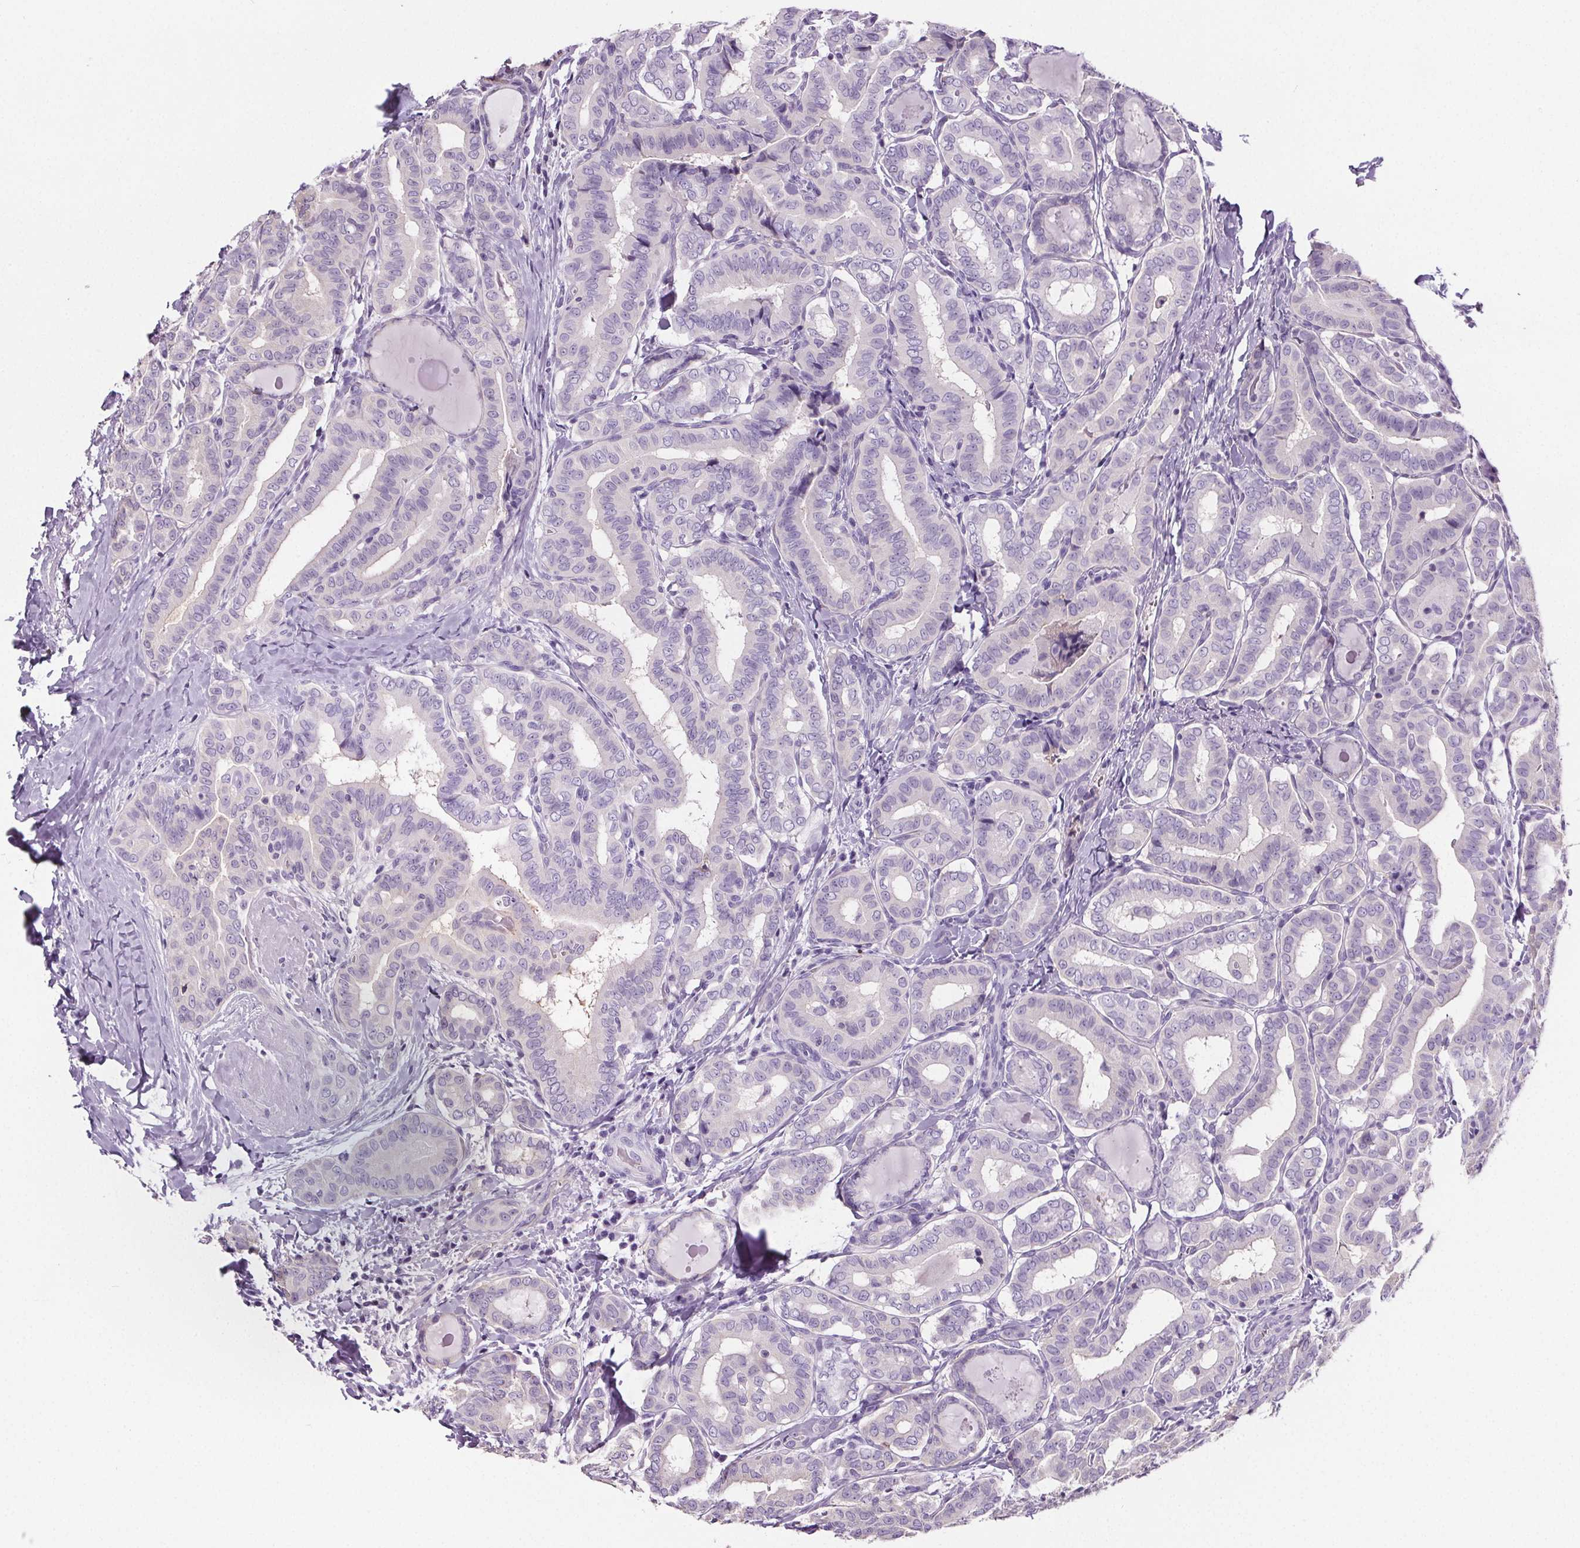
{"staining": {"intensity": "negative", "quantity": "none", "location": "none"}, "tissue": "thyroid cancer", "cell_type": "Tumor cells", "image_type": "cancer", "snomed": [{"axis": "morphology", "description": "Papillary adenocarcinoma, NOS"}, {"axis": "morphology", "description": "Papillary adenoma metastatic"}, {"axis": "topography", "description": "Thyroid gland"}], "caption": "Human papillary adenoma metastatic (thyroid) stained for a protein using IHC reveals no positivity in tumor cells.", "gene": "CD5L", "patient": {"sex": "female", "age": 50}}